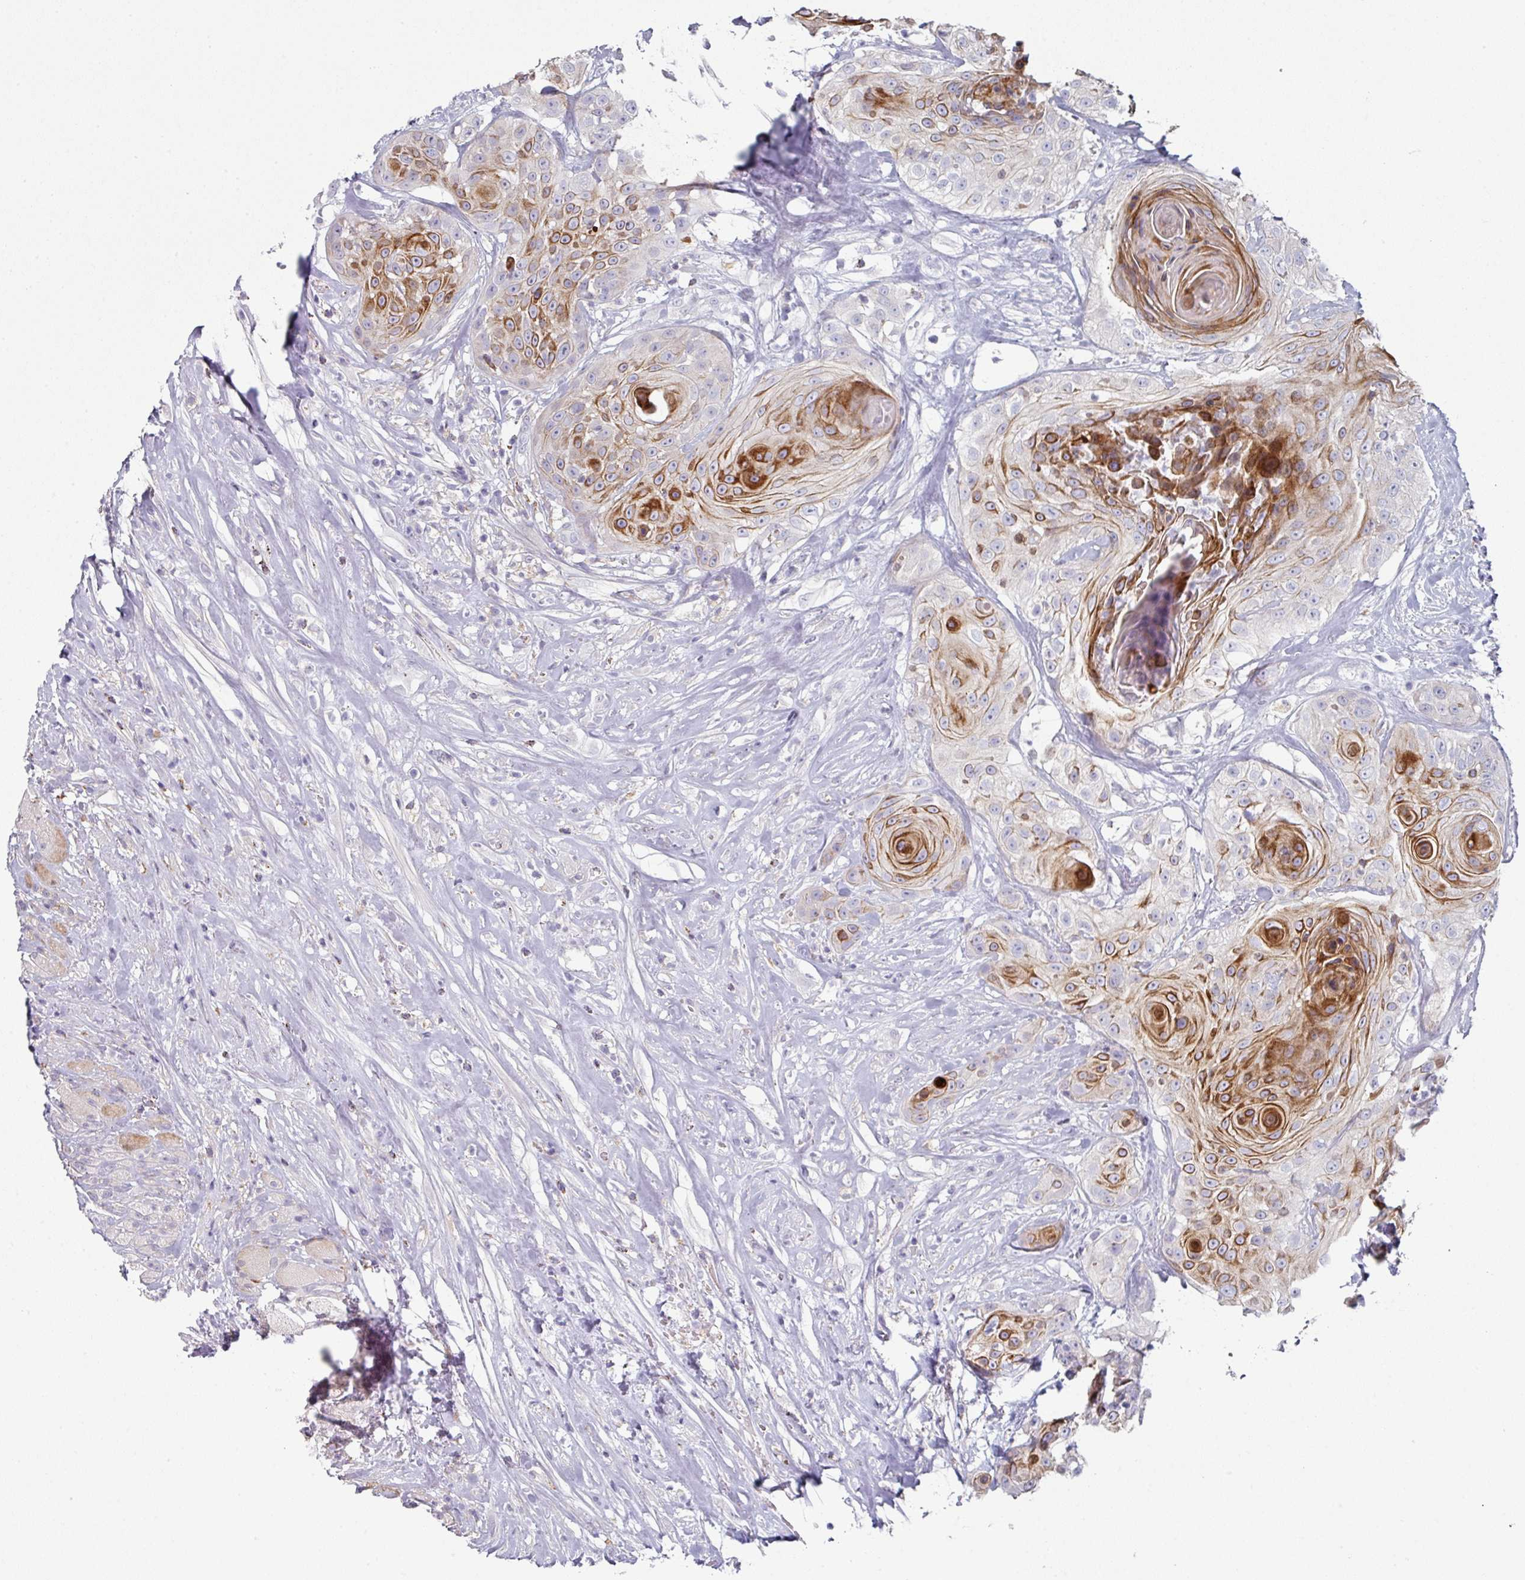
{"staining": {"intensity": "moderate", "quantity": "25%-75%", "location": "cytoplasmic/membranous"}, "tissue": "head and neck cancer", "cell_type": "Tumor cells", "image_type": "cancer", "snomed": [{"axis": "morphology", "description": "Squamous cell carcinoma, NOS"}, {"axis": "topography", "description": "Head-Neck"}], "caption": "Immunohistochemical staining of human squamous cell carcinoma (head and neck) displays medium levels of moderate cytoplasmic/membranous staining in about 25%-75% of tumor cells.", "gene": "WSB2", "patient": {"sex": "male", "age": 83}}